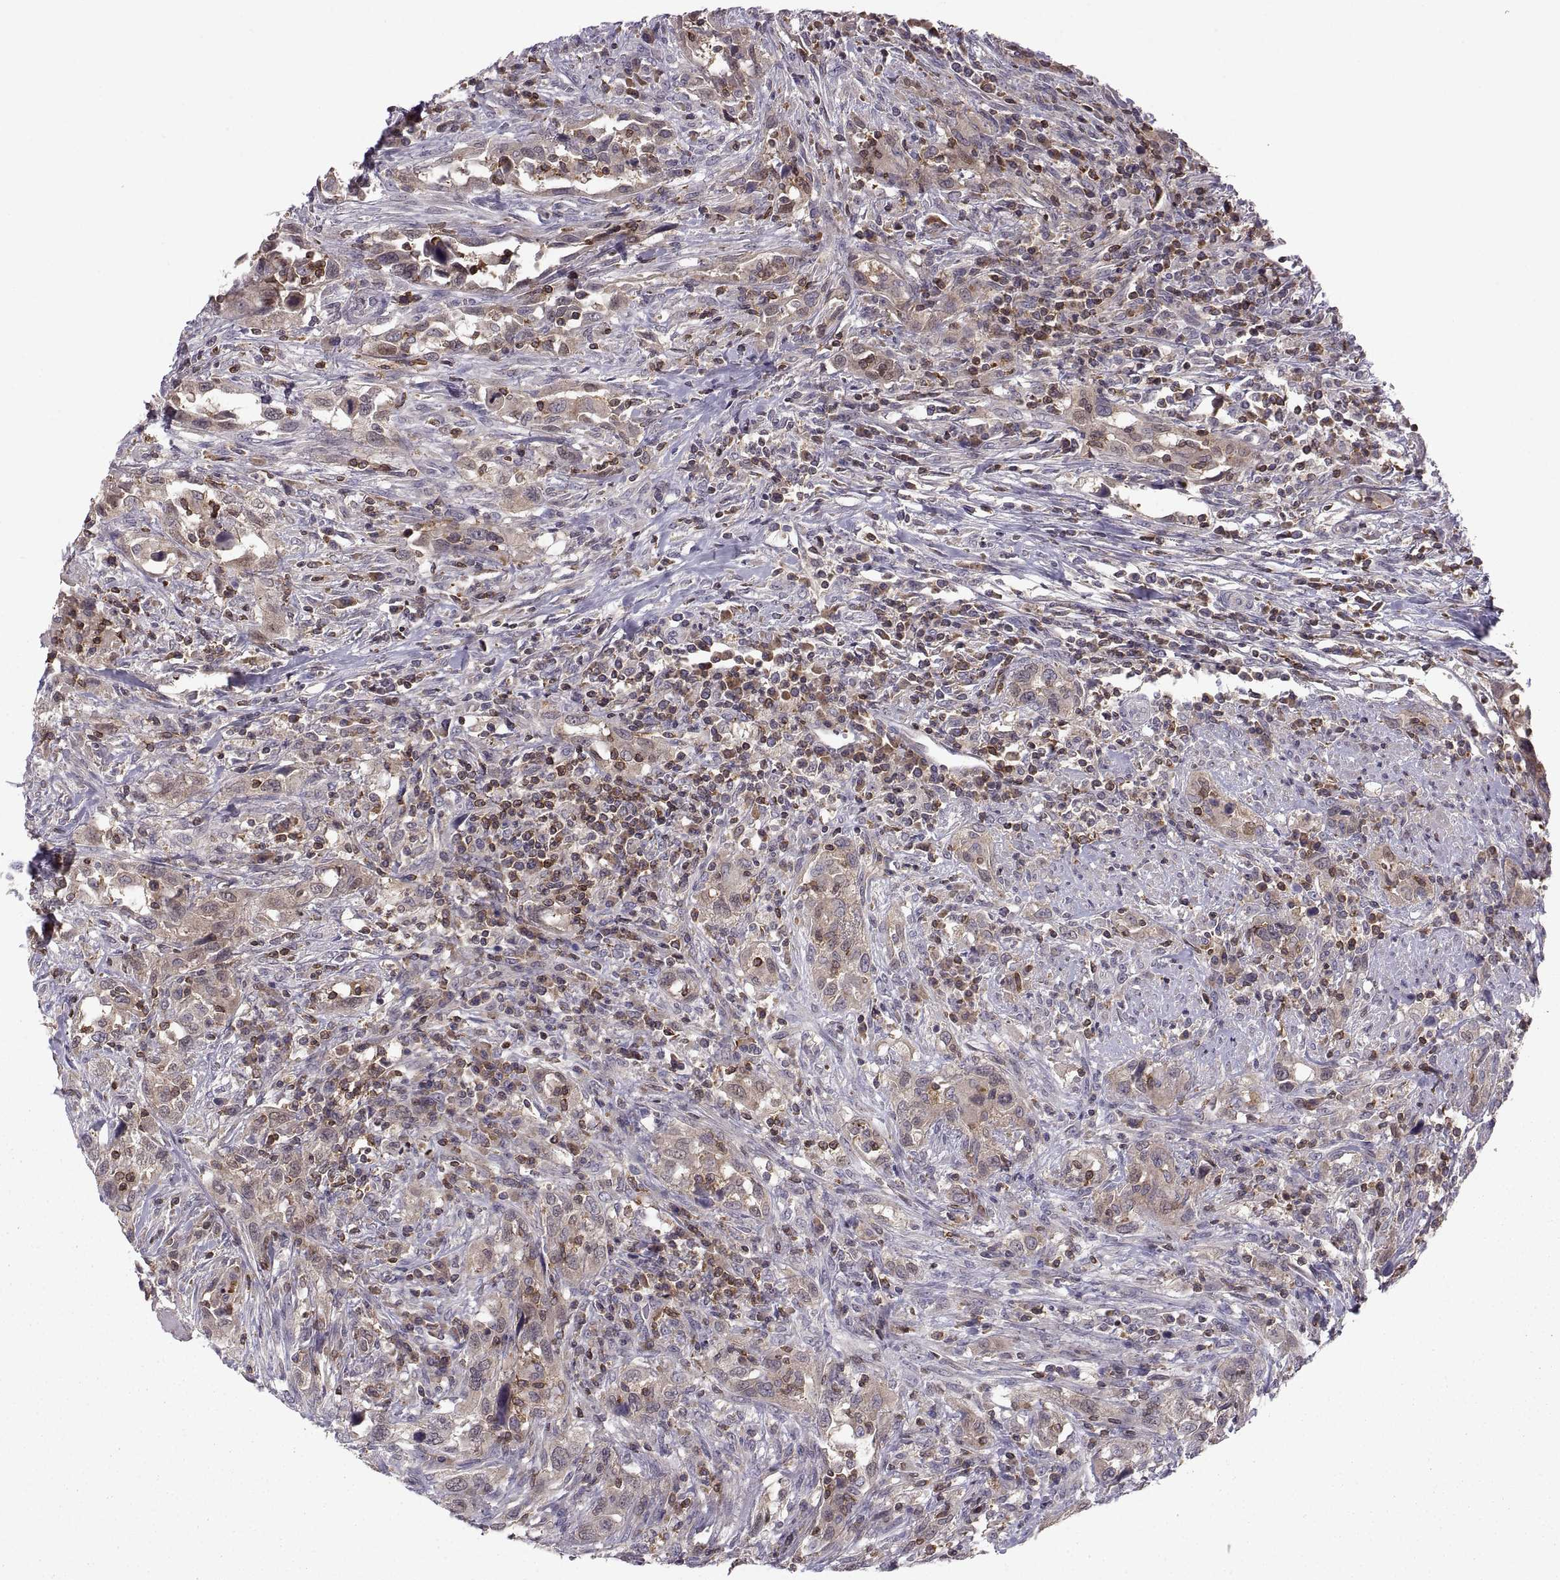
{"staining": {"intensity": "moderate", "quantity": "<25%", "location": "cytoplasmic/membranous"}, "tissue": "urothelial cancer", "cell_type": "Tumor cells", "image_type": "cancer", "snomed": [{"axis": "morphology", "description": "Urothelial carcinoma, NOS"}, {"axis": "morphology", "description": "Urothelial carcinoma, High grade"}, {"axis": "topography", "description": "Urinary bladder"}], "caption": "The micrograph demonstrates staining of urothelial carcinoma (high-grade), revealing moderate cytoplasmic/membranous protein staining (brown color) within tumor cells.", "gene": "EZR", "patient": {"sex": "female", "age": 64}}